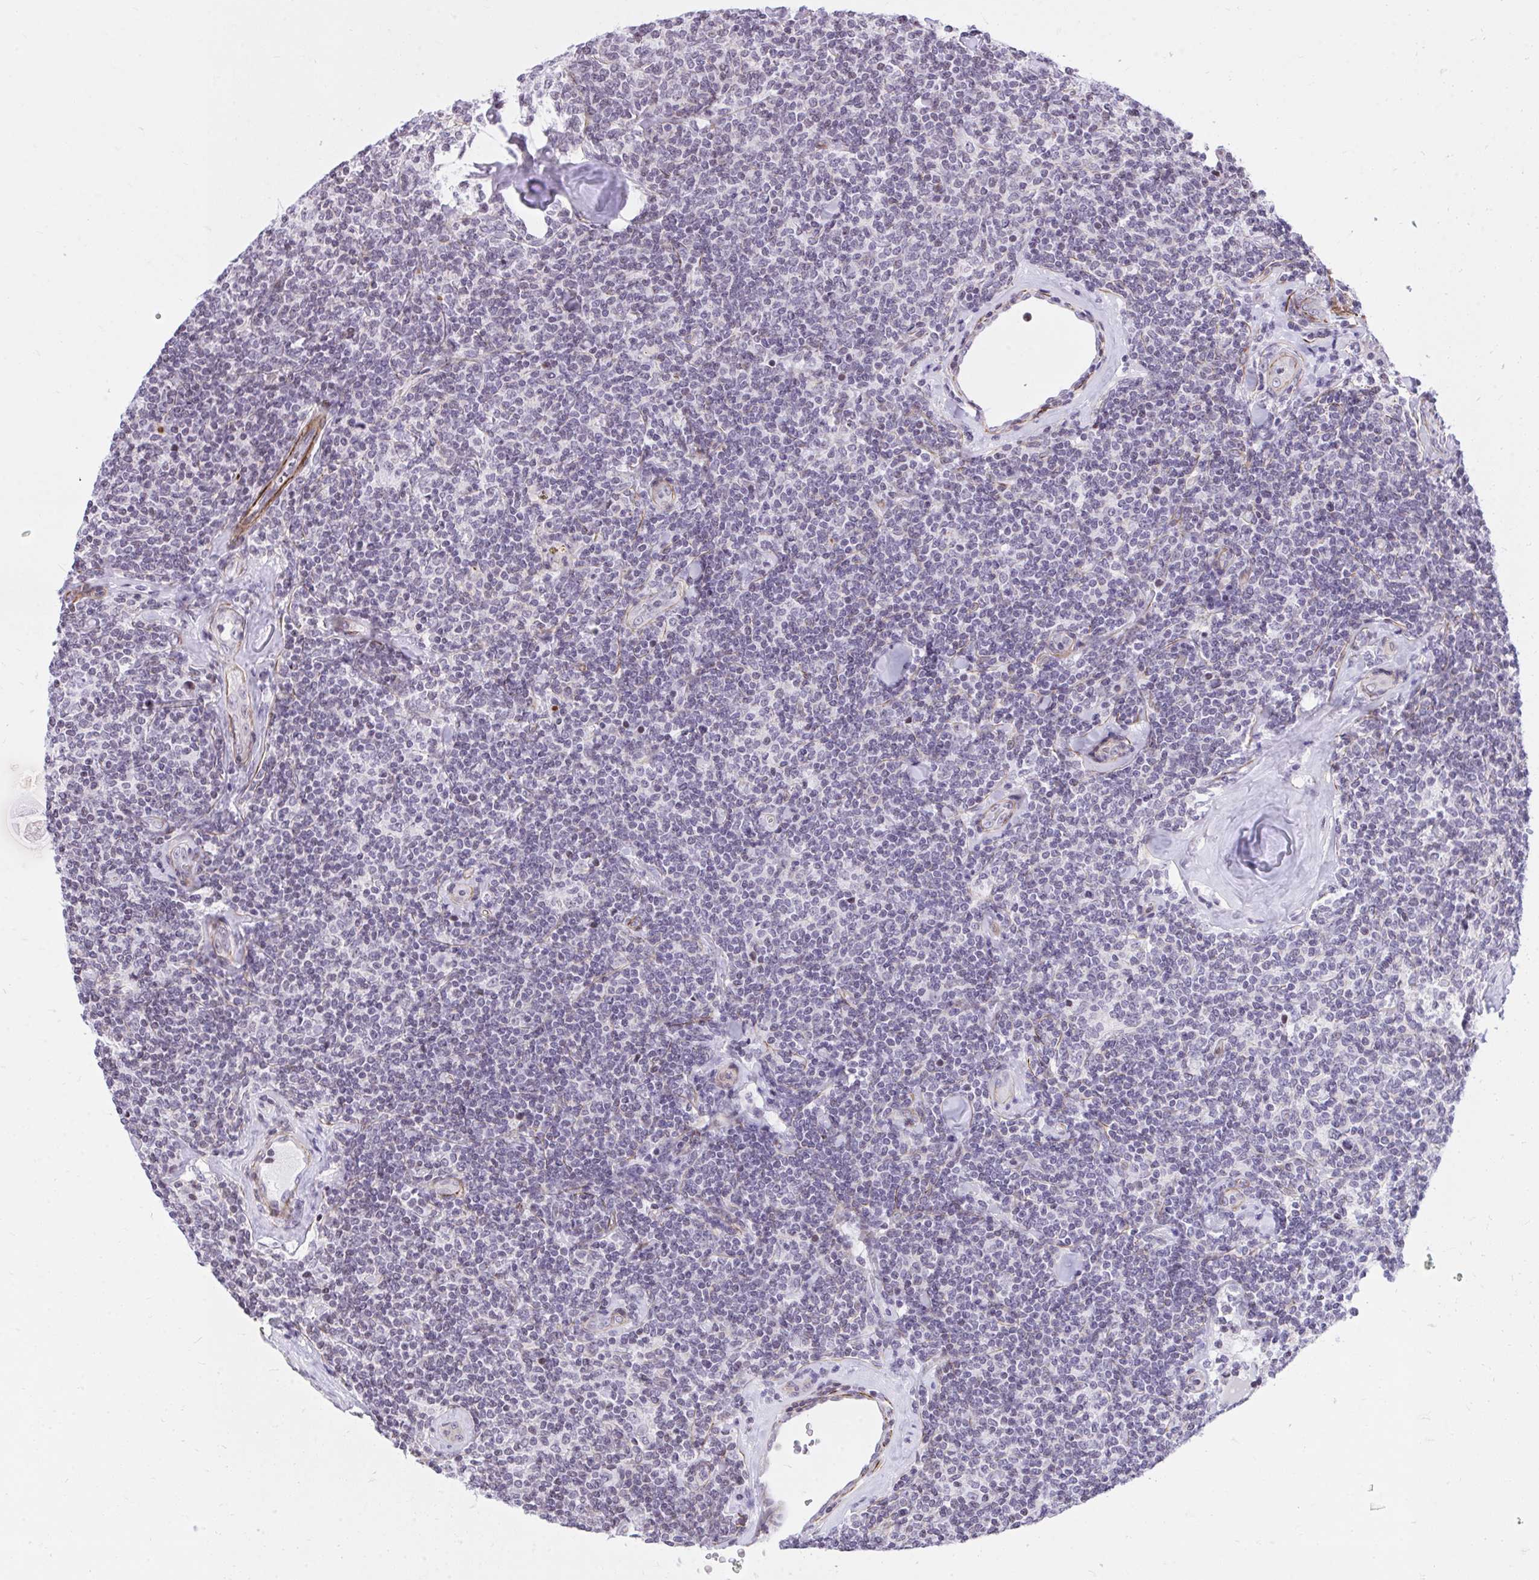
{"staining": {"intensity": "negative", "quantity": "none", "location": "none"}, "tissue": "lymphoma", "cell_type": "Tumor cells", "image_type": "cancer", "snomed": [{"axis": "morphology", "description": "Malignant lymphoma, non-Hodgkin's type, Low grade"}, {"axis": "topography", "description": "Lymph node"}], "caption": "Lymphoma was stained to show a protein in brown. There is no significant staining in tumor cells. Nuclei are stained in blue.", "gene": "KCNN4", "patient": {"sex": "female", "age": 56}}